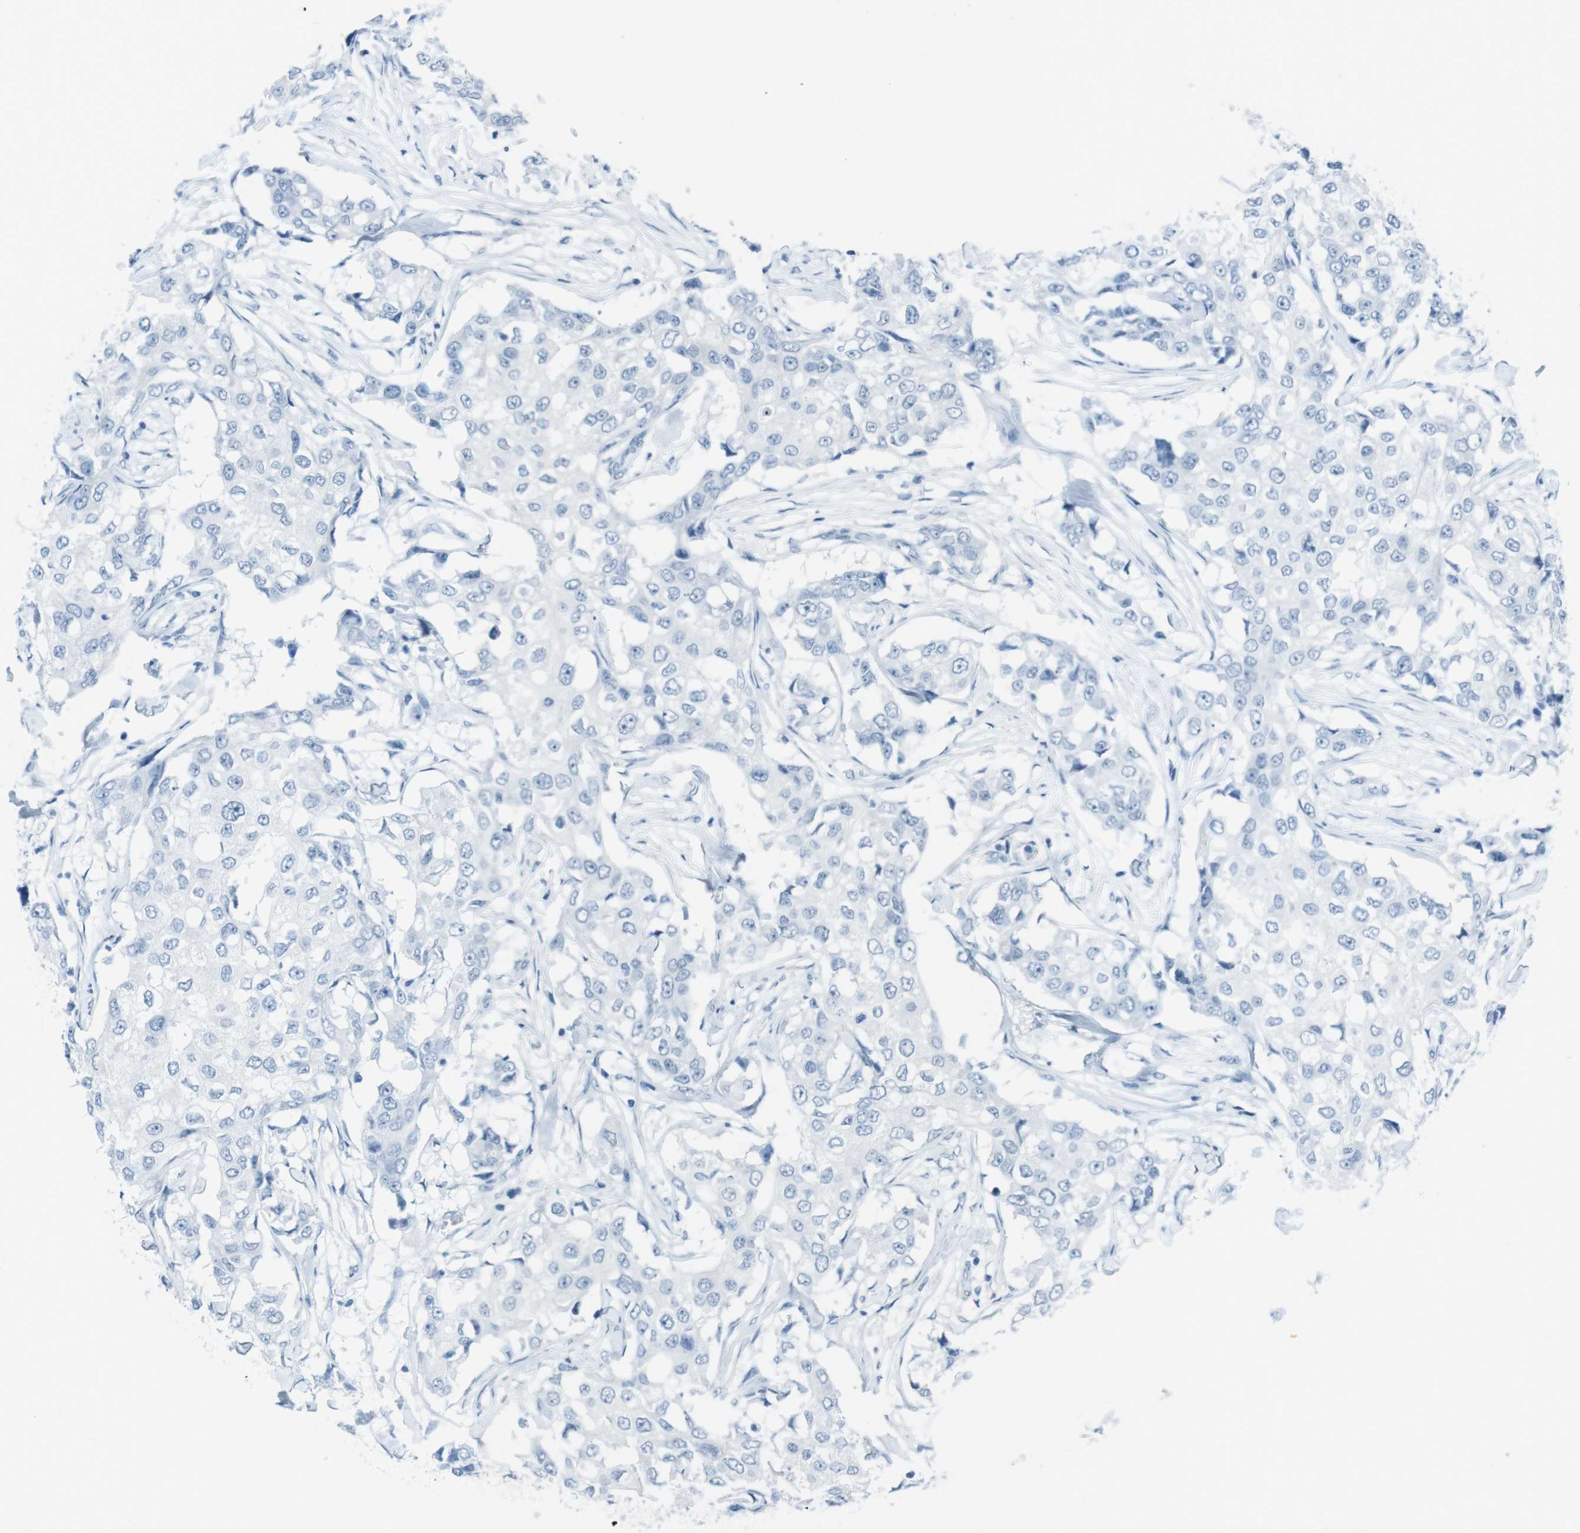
{"staining": {"intensity": "negative", "quantity": "none", "location": "none"}, "tissue": "breast cancer", "cell_type": "Tumor cells", "image_type": "cancer", "snomed": [{"axis": "morphology", "description": "Duct carcinoma"}, {"axis": "topography", "description": "Breast"}], "caption": "This micrograph is of breast cancer (intraductal carcinoma) stained with IHC to label a protein in brown with the nuclei are counter-stained blue. There is no expression in tumor cells.", "gene": "TMEM207", "patient": {"sex": "female", "age": 27}}